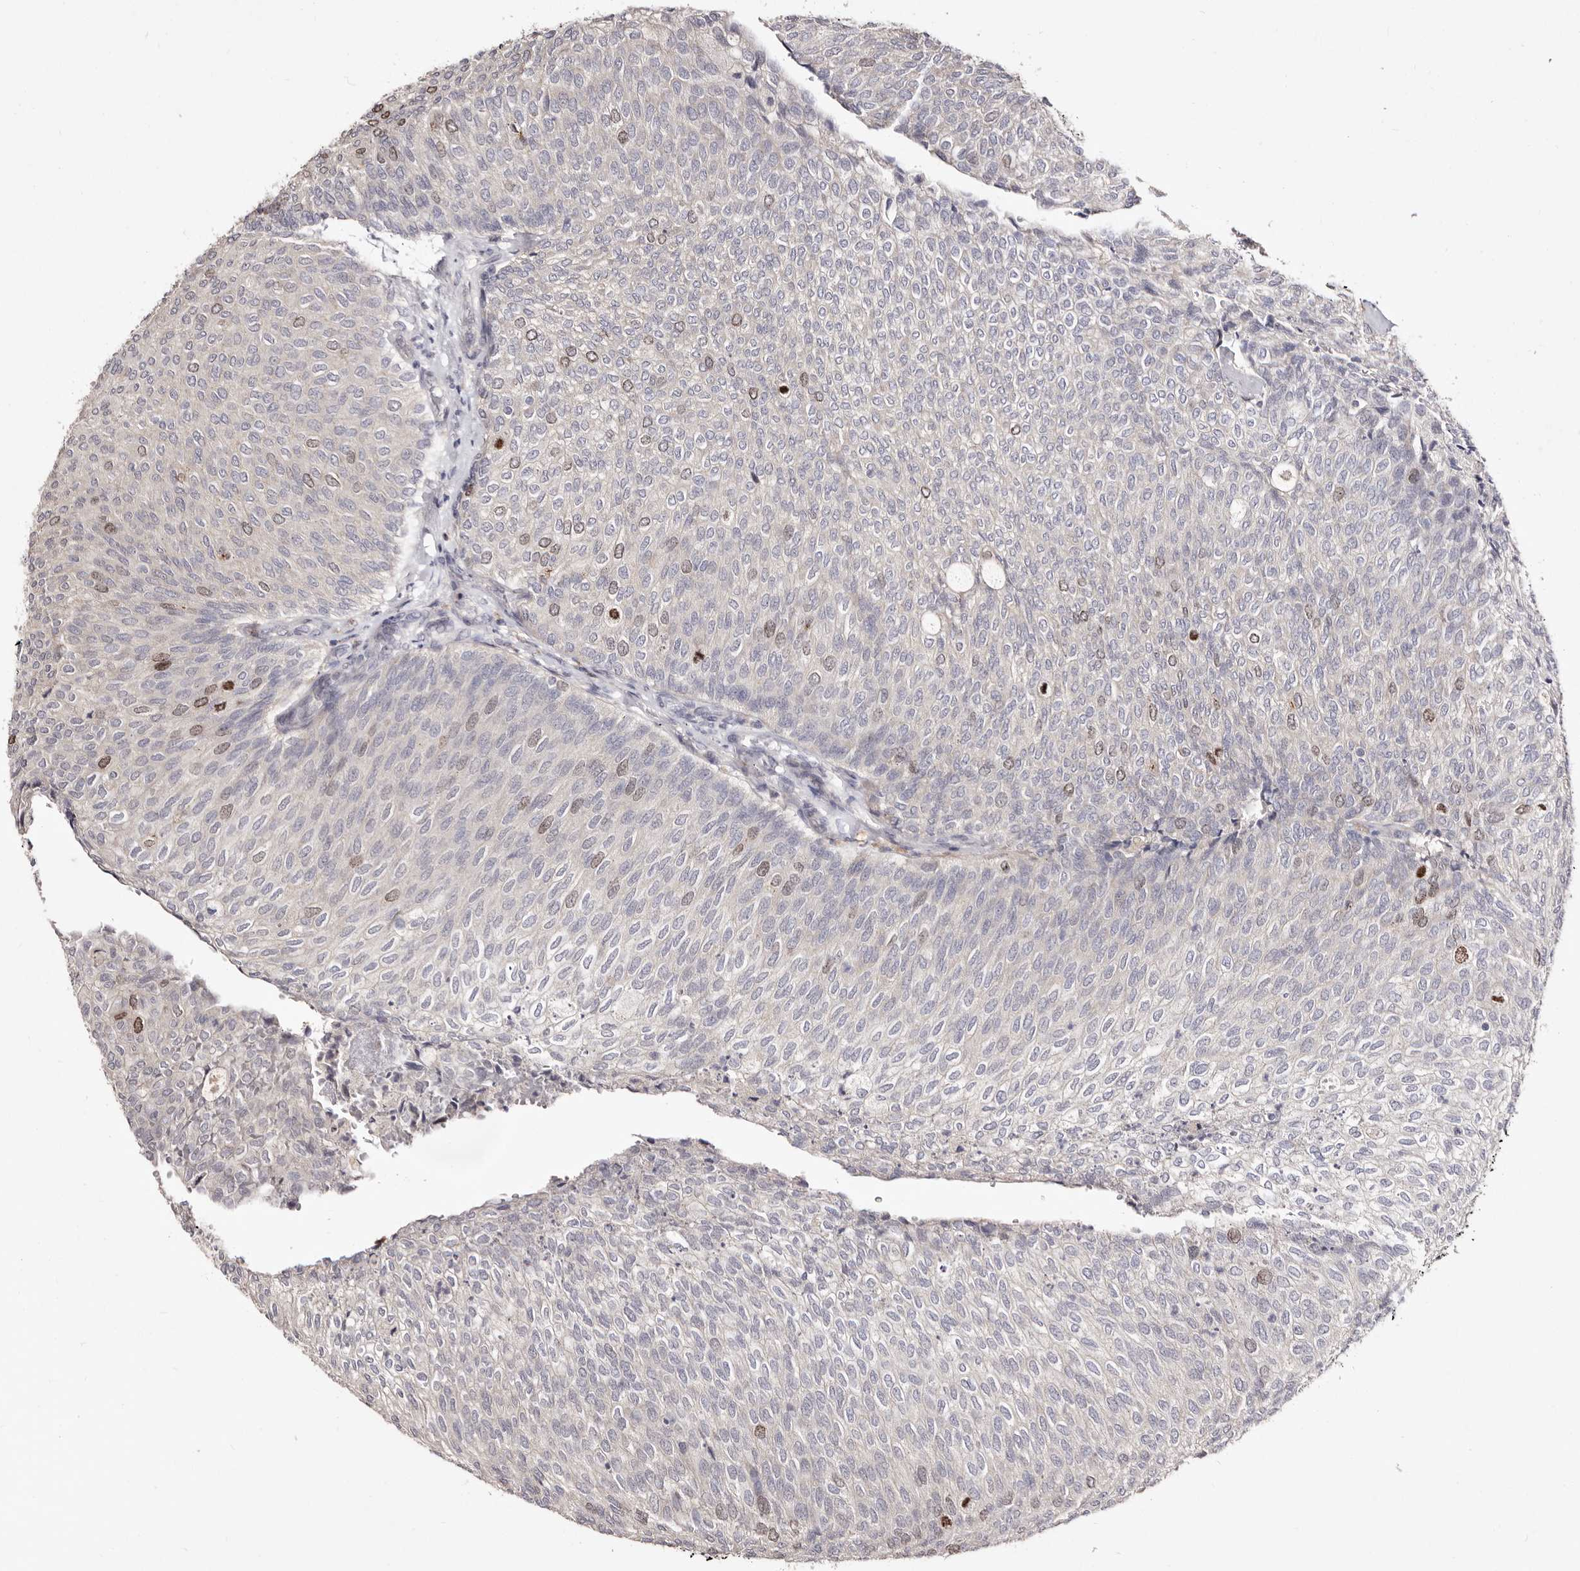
{"staining": {"intensity": "weak", "quantity": "<25%", "location": "nuclear"}, "tissue": "urothelial cancer", "cell_type": "Tumor cells", "image_type": "cancer", "snomed": [{"axis": "morphology", "description": "Urothelial carcinoma, Low grade"}, {"axis": "topography", "description": "Urinary bladder"}], "caption": "An immunohistochemistry histopathology image of low-grade urothelial carcinoma is shown. There is no staining in tumor cells of low-grade urothelial carcinoma.", "gene": "CDCA8", "patient": {"sex": "female", "age": 79}}